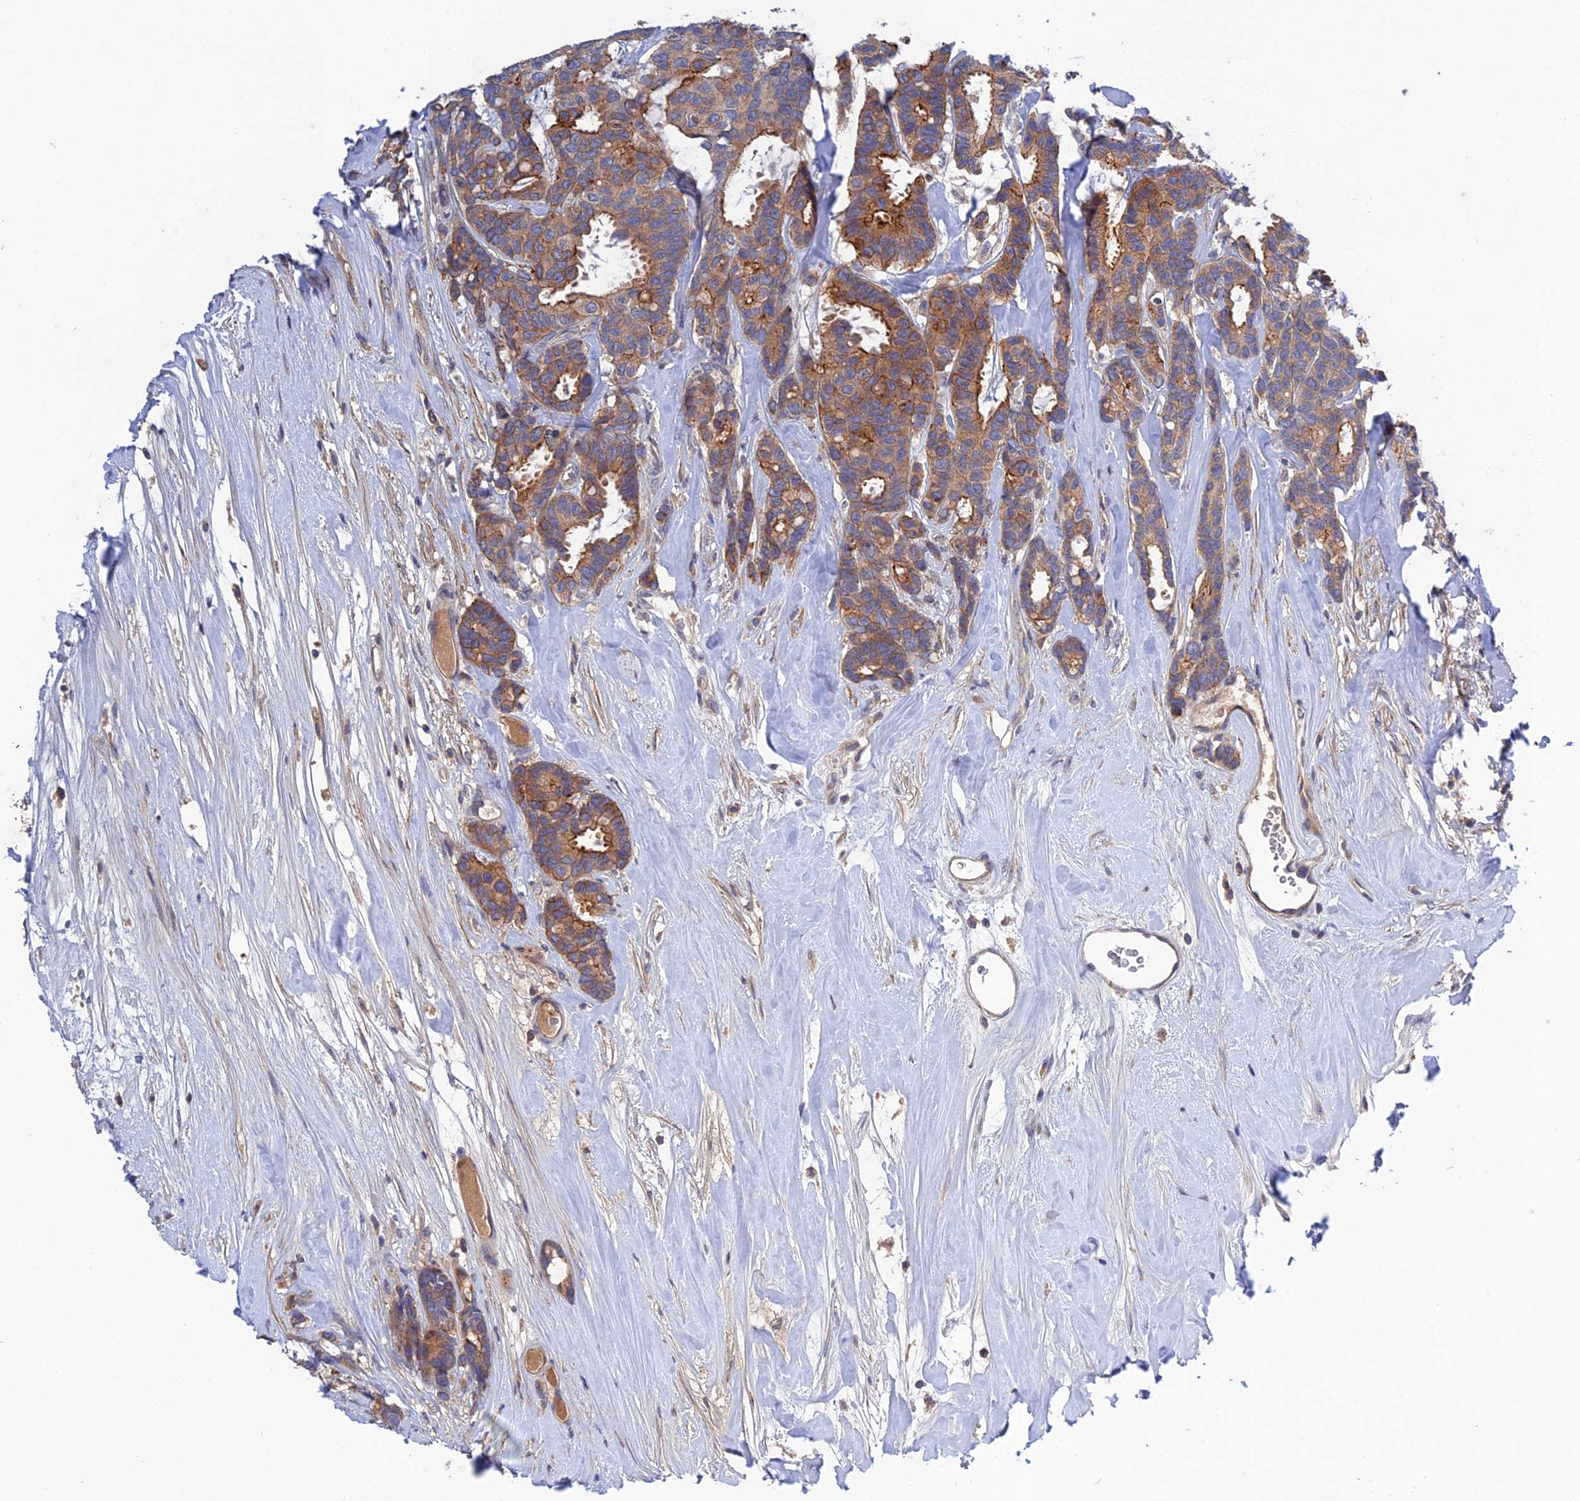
{"staining": {"intensity": "moderate", "quantity": ">75%", "location": "cytoplasmic/membranous"}, "tissue": "breast cancer", "cell_type": "Tumor cells", "image_type": "cancer", "snomed": [{"axis": "morphology", "description": "Duct carcinoma"}, {"axis": "topography", "description": "Breast"}], "caption": "Breast invasive ductal carcinoma stained for a protein demonstrates moderate cytoplasmic/membranous positivity in tumor cells.", "gene": "CRACD", "patient": {"sex": "female", "age": 87}}